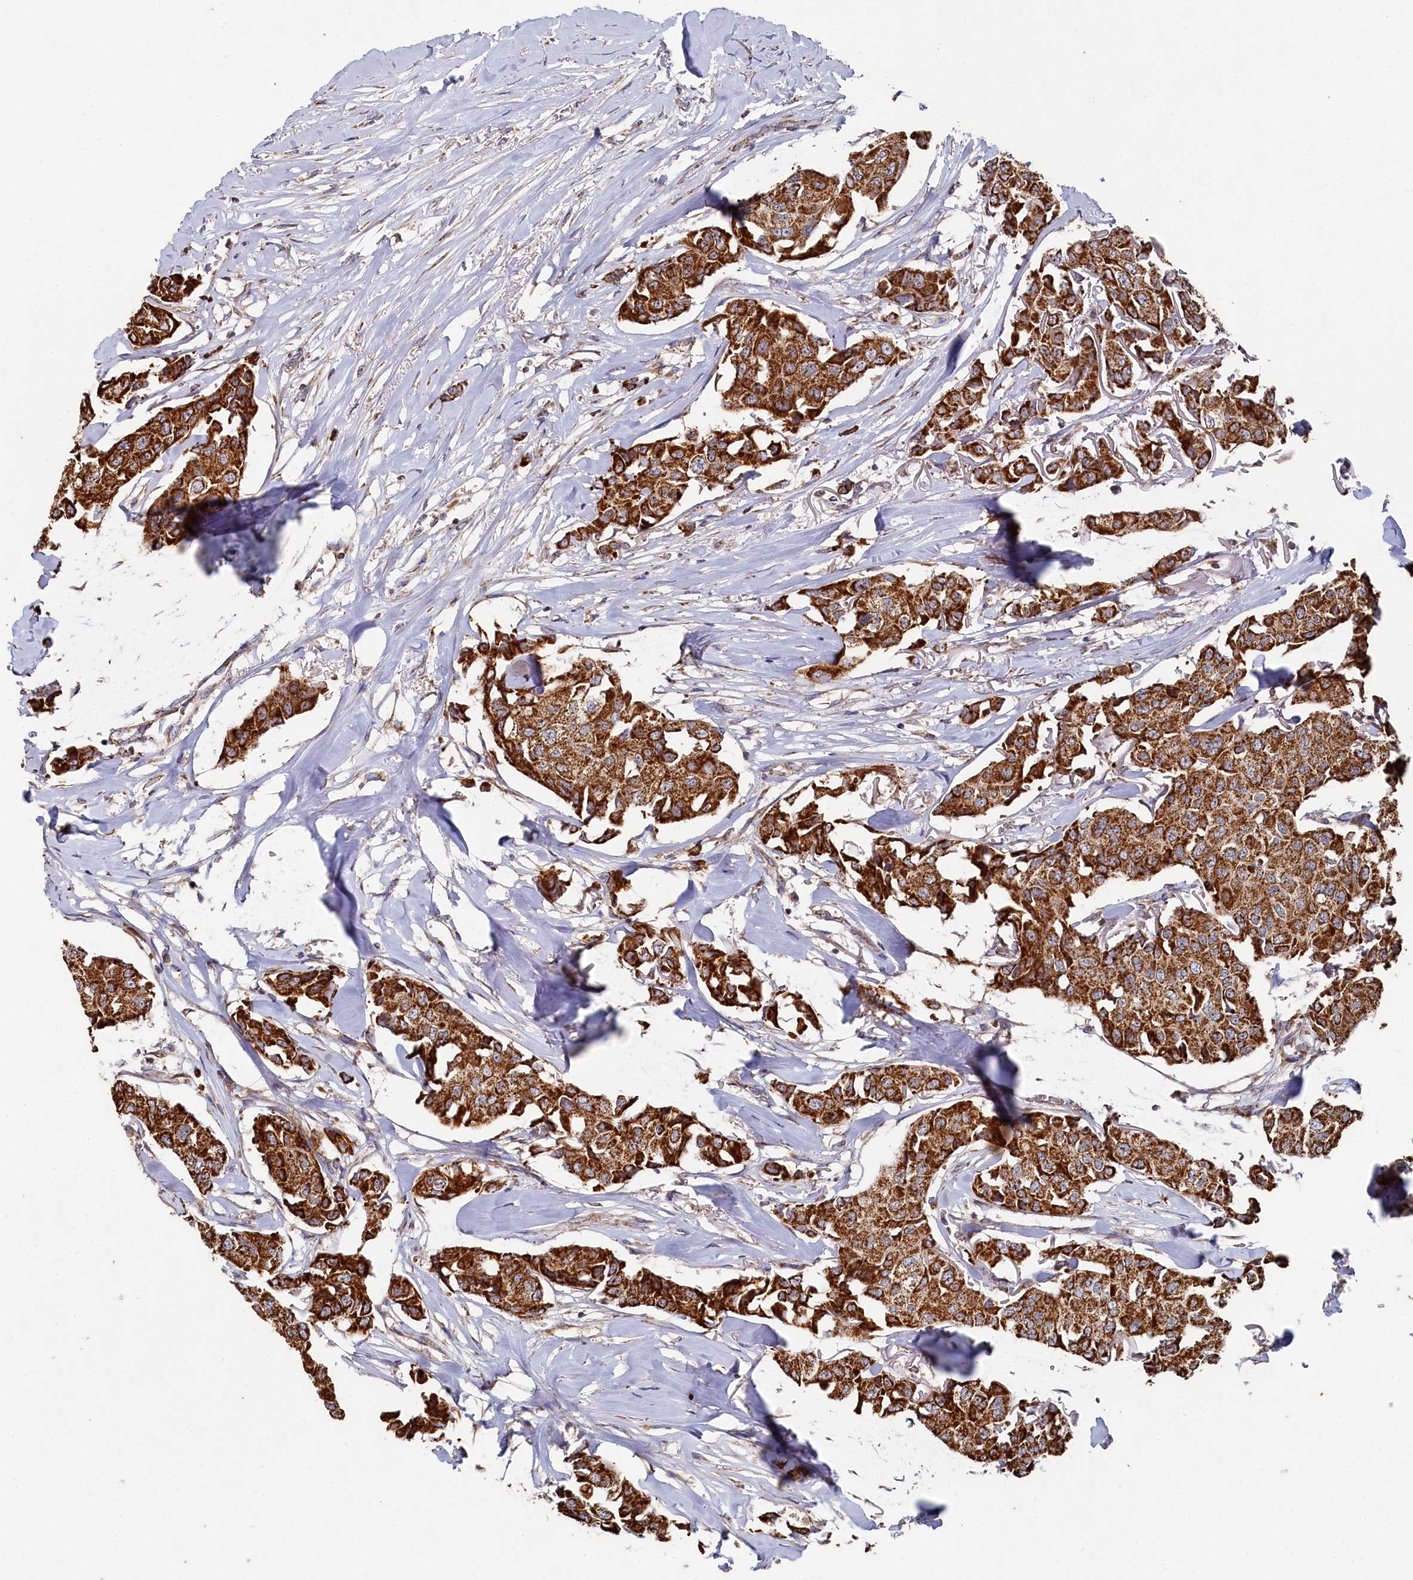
{"staining": {"intensity": "strong", "quantity": ">75%", "location": "cytoplasmic/membranous"}, "tissue": "breast cancer", "cell_type": "Tumor cells", "image_type": "cancer", "snomed": [{"axis": "morphology", "description": "Duct carcinoma"}, {"axis": "topography", "description": "Breast"}], "caption": "The photomicrograph shows staining of breast invasive ductal carcinoma, revealing strong cytoplasmic/membranous protein expression (brown color) within tumor cells.", "gene": "HAUS2", "patient": {"sex": "female", "age": 80}}